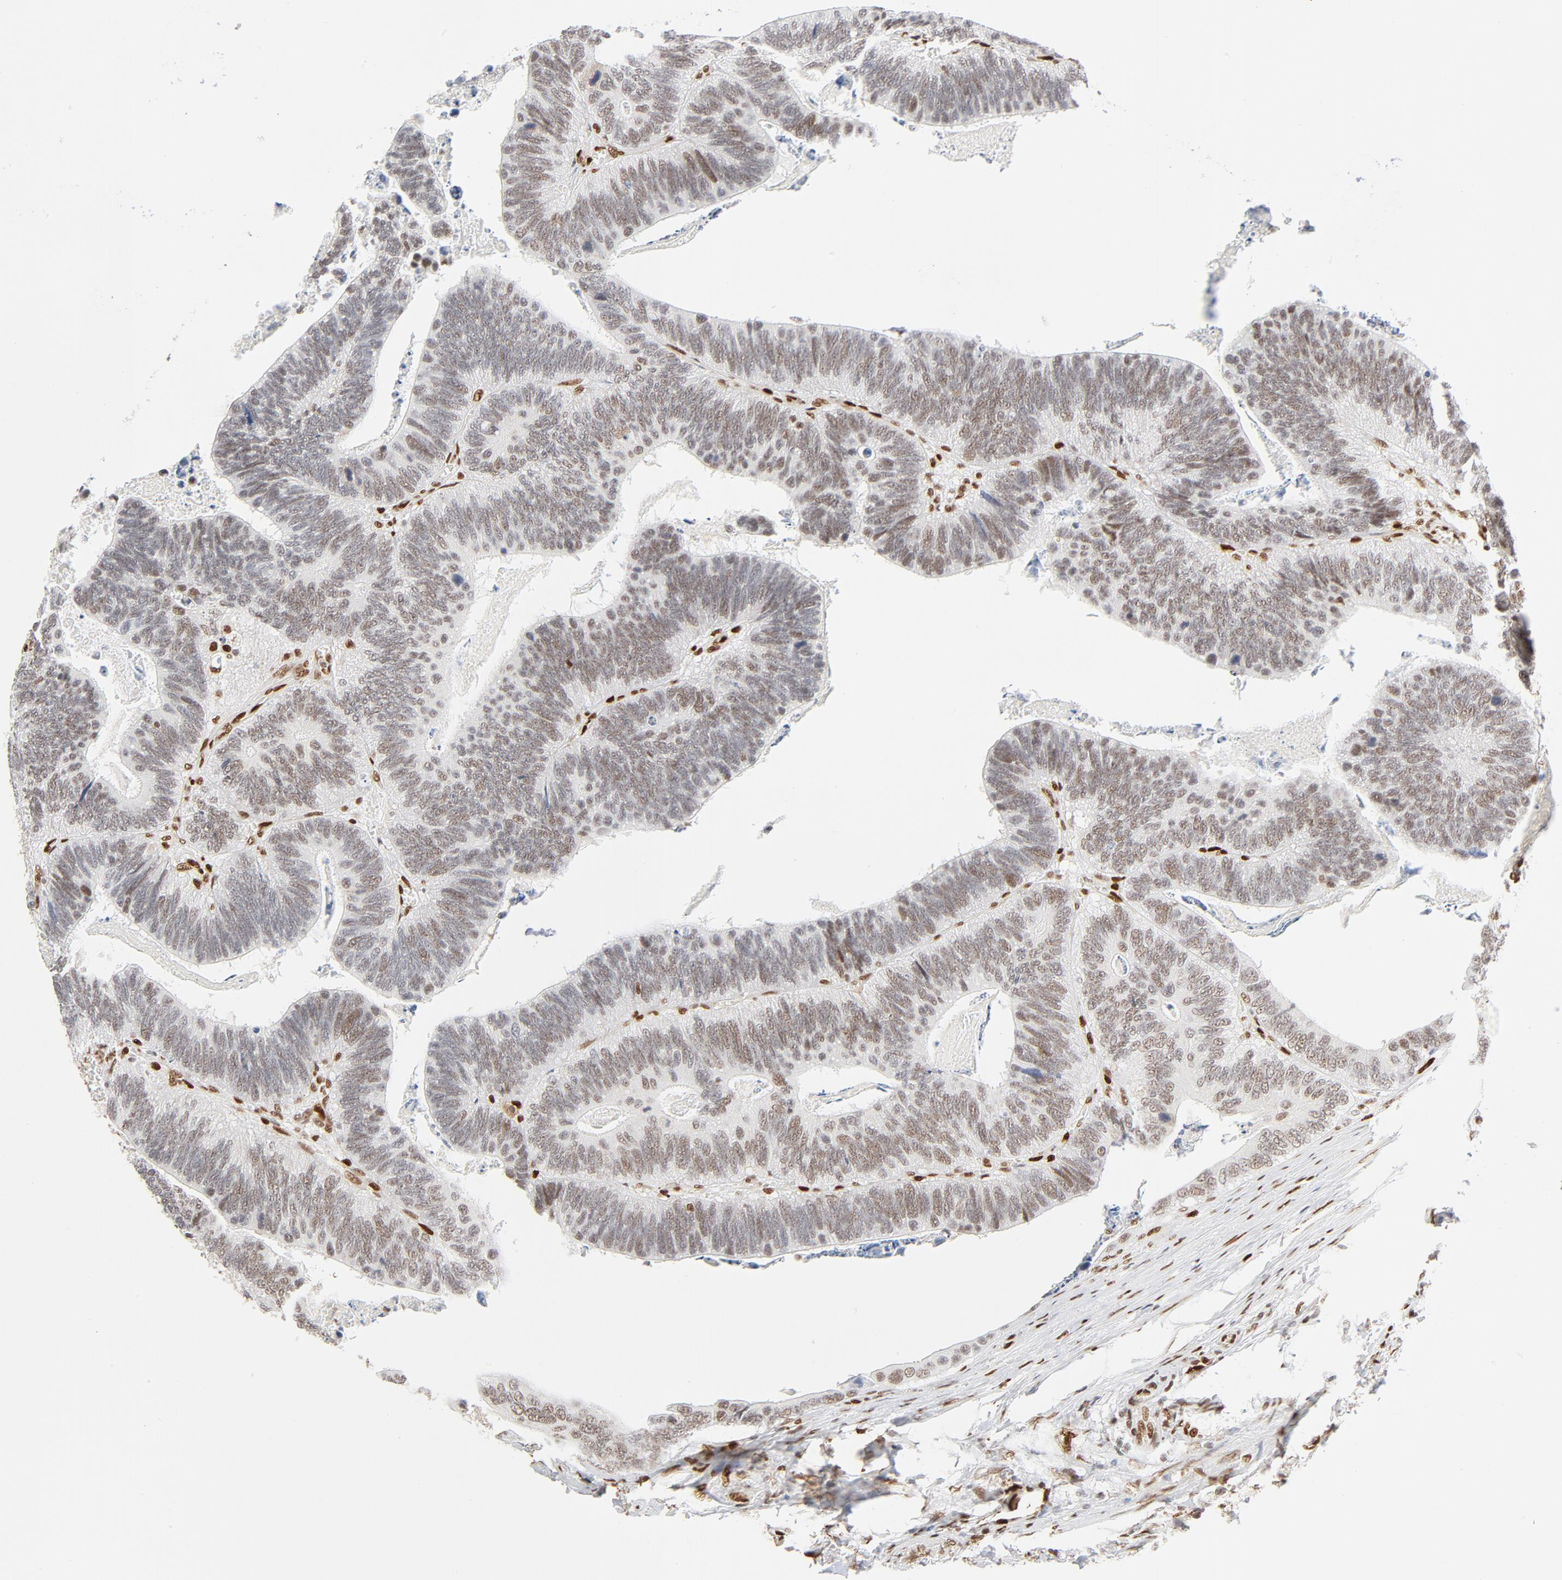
{"staining": {"intensity": "moderate", "quantity": ">75%", "location": "nuclear"}, "tissue": "colorectal cancer", "cell_type": "Tumor cells", "image_type": "cancer", "snomed": [{"axis": "morphology", "description": "Adenocarcinoma, NOS"}, {"axis": "topography", "description": "Colon"}], "caption": "Immunohistochemical staining of colorectal cancer exhibits medium levels of moderate nuclear protein positivity in about >75% of tumor cells. The staining is performed using DAB (3,3'-diaminobenzidine) brown chromogen to label protein expression. The nuclei are counter-stained blue using hematoxylin.", "gene": "MEF2A", "patient": {"sex": "male", "age": 72}}